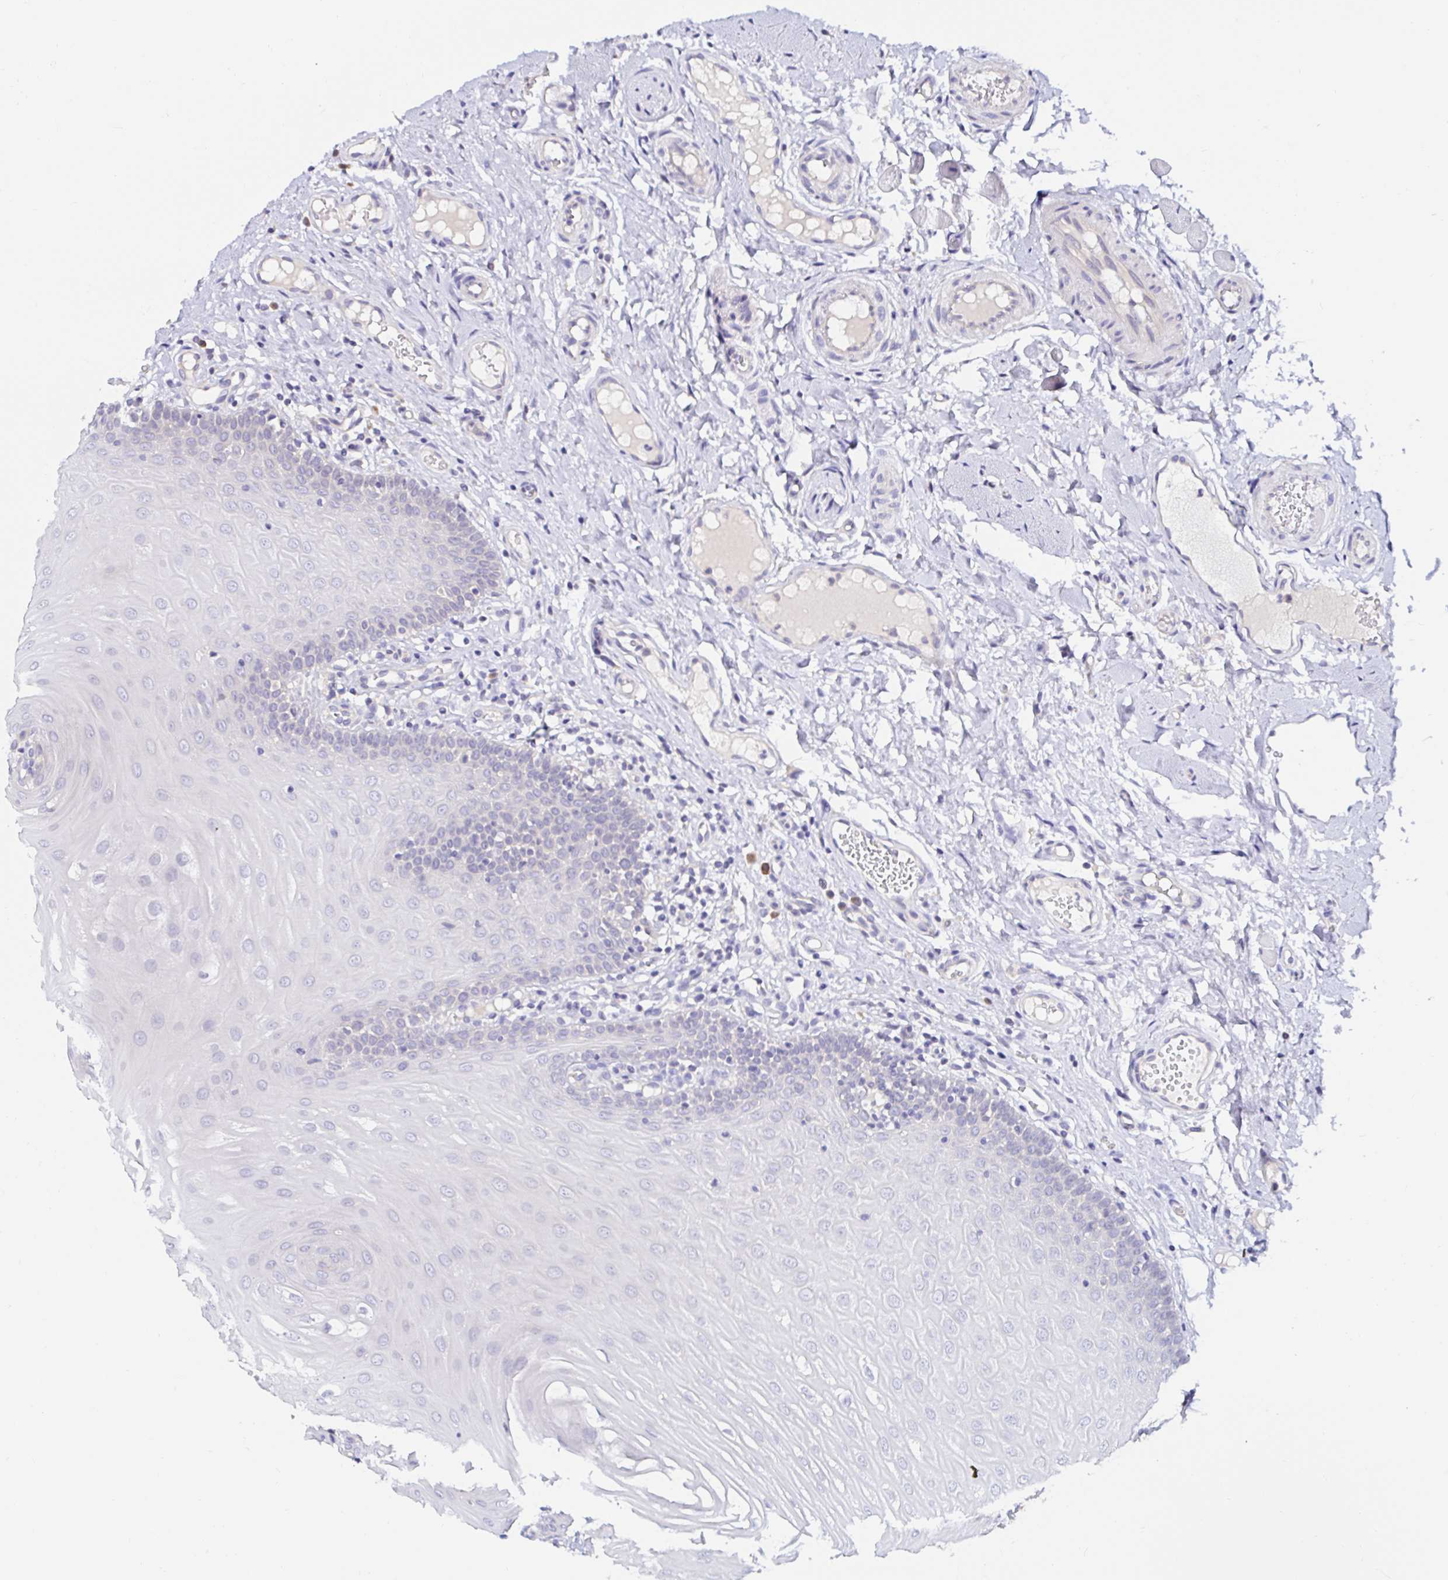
{"staining": {"intensity": "negative", "quantity": "none", "location": "none"}, "tissue": "oral mucosa", "cell_type": "Squamous epithelial cells", "image_type": "normal", "snomed": [{"axis": "morphology", "description": "Normal tissue, NOS"}, {"axis": "topography", "description": "Oral tissue"}, {"axis": "topography", "description": "Tounge, NOS"}], "caption": "The micrograph shows no staining of squamous epithelial cells in unremarkable oral mucosa.", "gene": "VSIG2", "patient": {"sex": "female", "age": 58}}